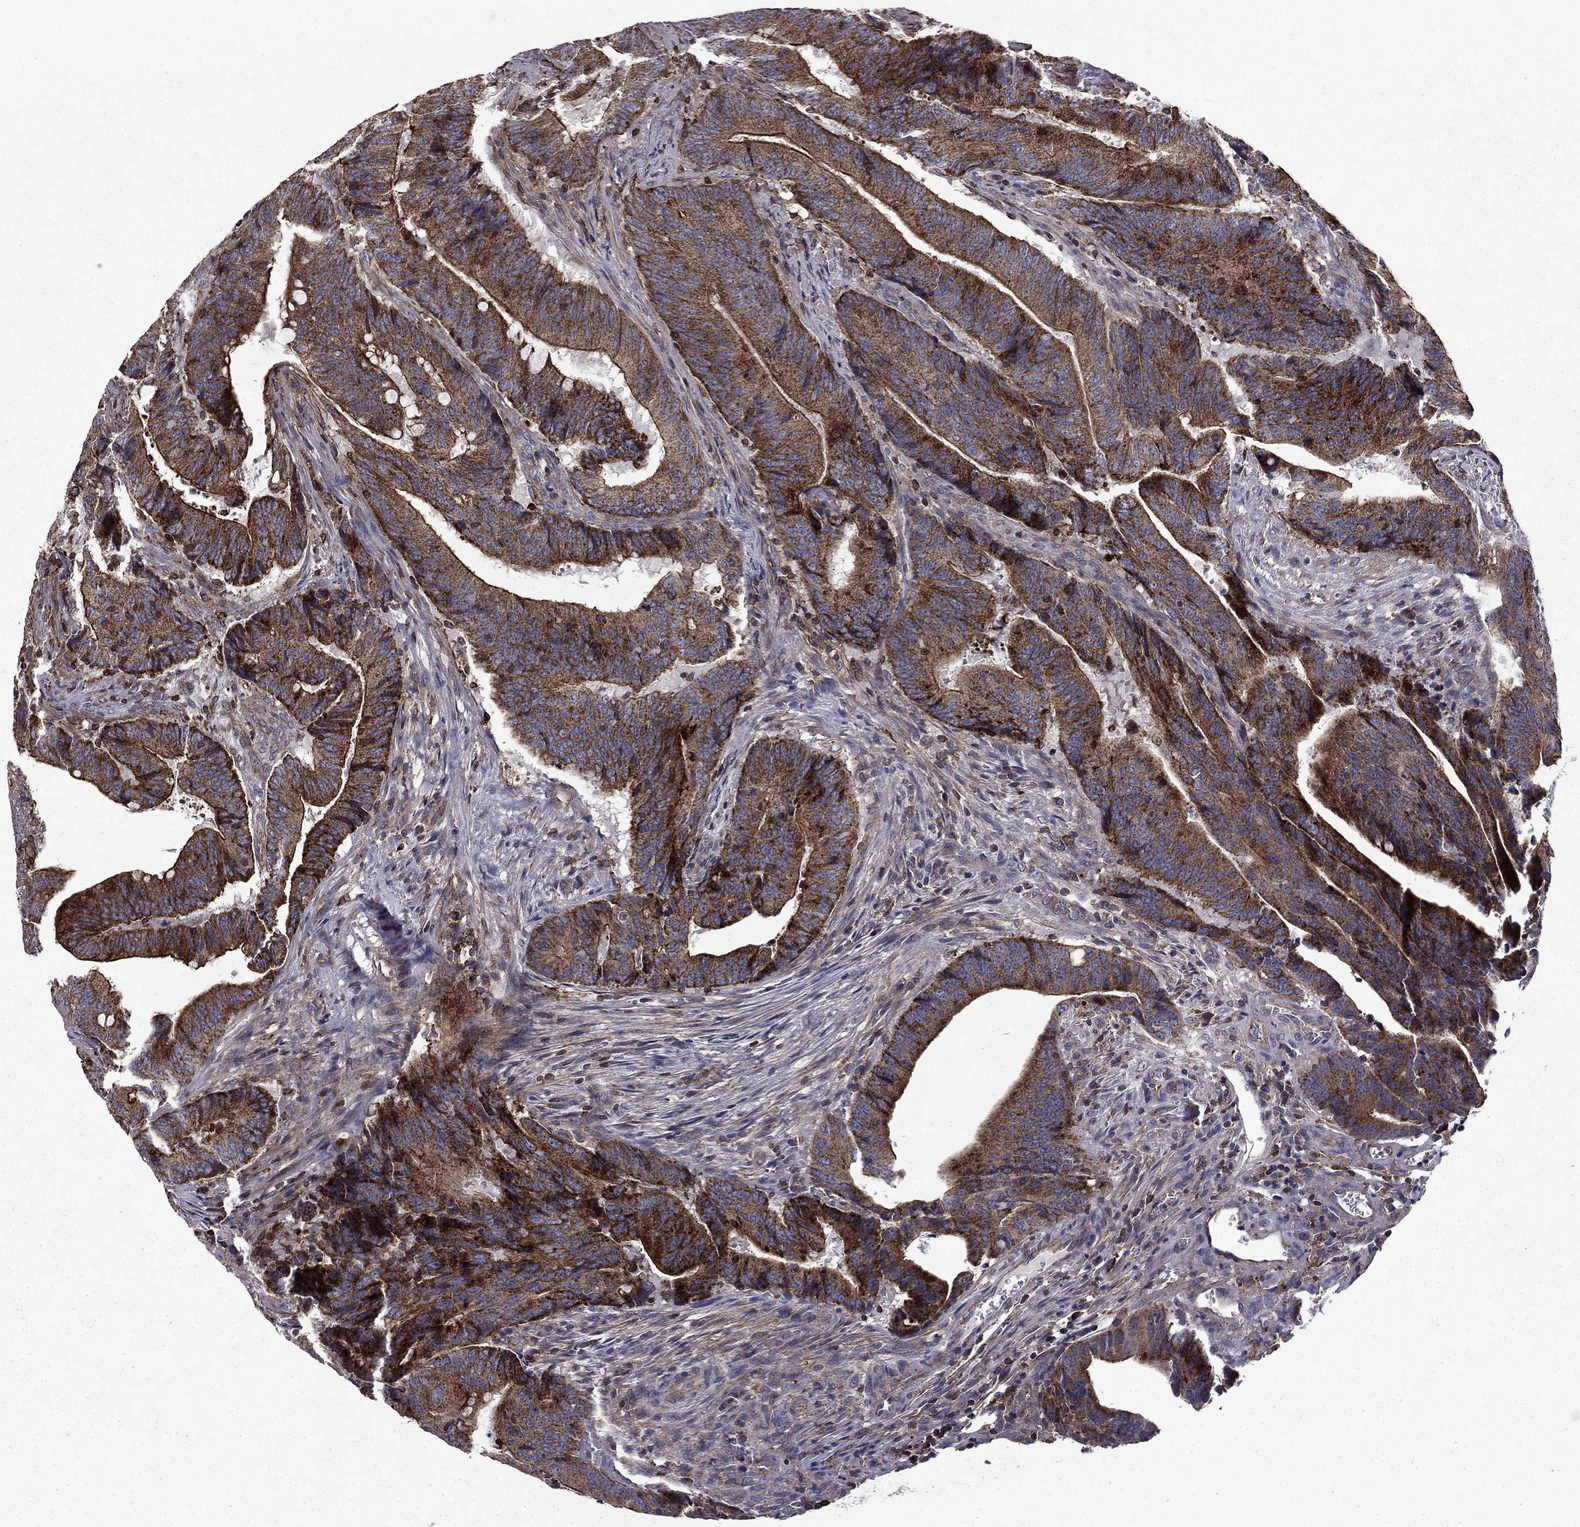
{"staining": {"intensity": "strong", "quantity": "25%-75%", "location": "cytoplasmic/membranous"}, "tissue": "colorectal cancer", "cell_type": "Tumor cells", "image_type": "cancer", "snomed": [{"axis": "morphology", "description": "Adenocarcinoma, NOS"}, {"axis": "topography", "description": "Colon"}], "caption": "IHC histopathology image of neoplastic tissue: colorectal cancer (adenocarcinoma) stained using immunohistochemistry (IHC) exhibits high levels of strong protein expression localized specifically in the cytoplasmic/membranous of tumor cells, appearing as a cytoplasmic/membranous brown color.", "gene": "ALG6", "patient": {"sex": "female", "age": 87}}